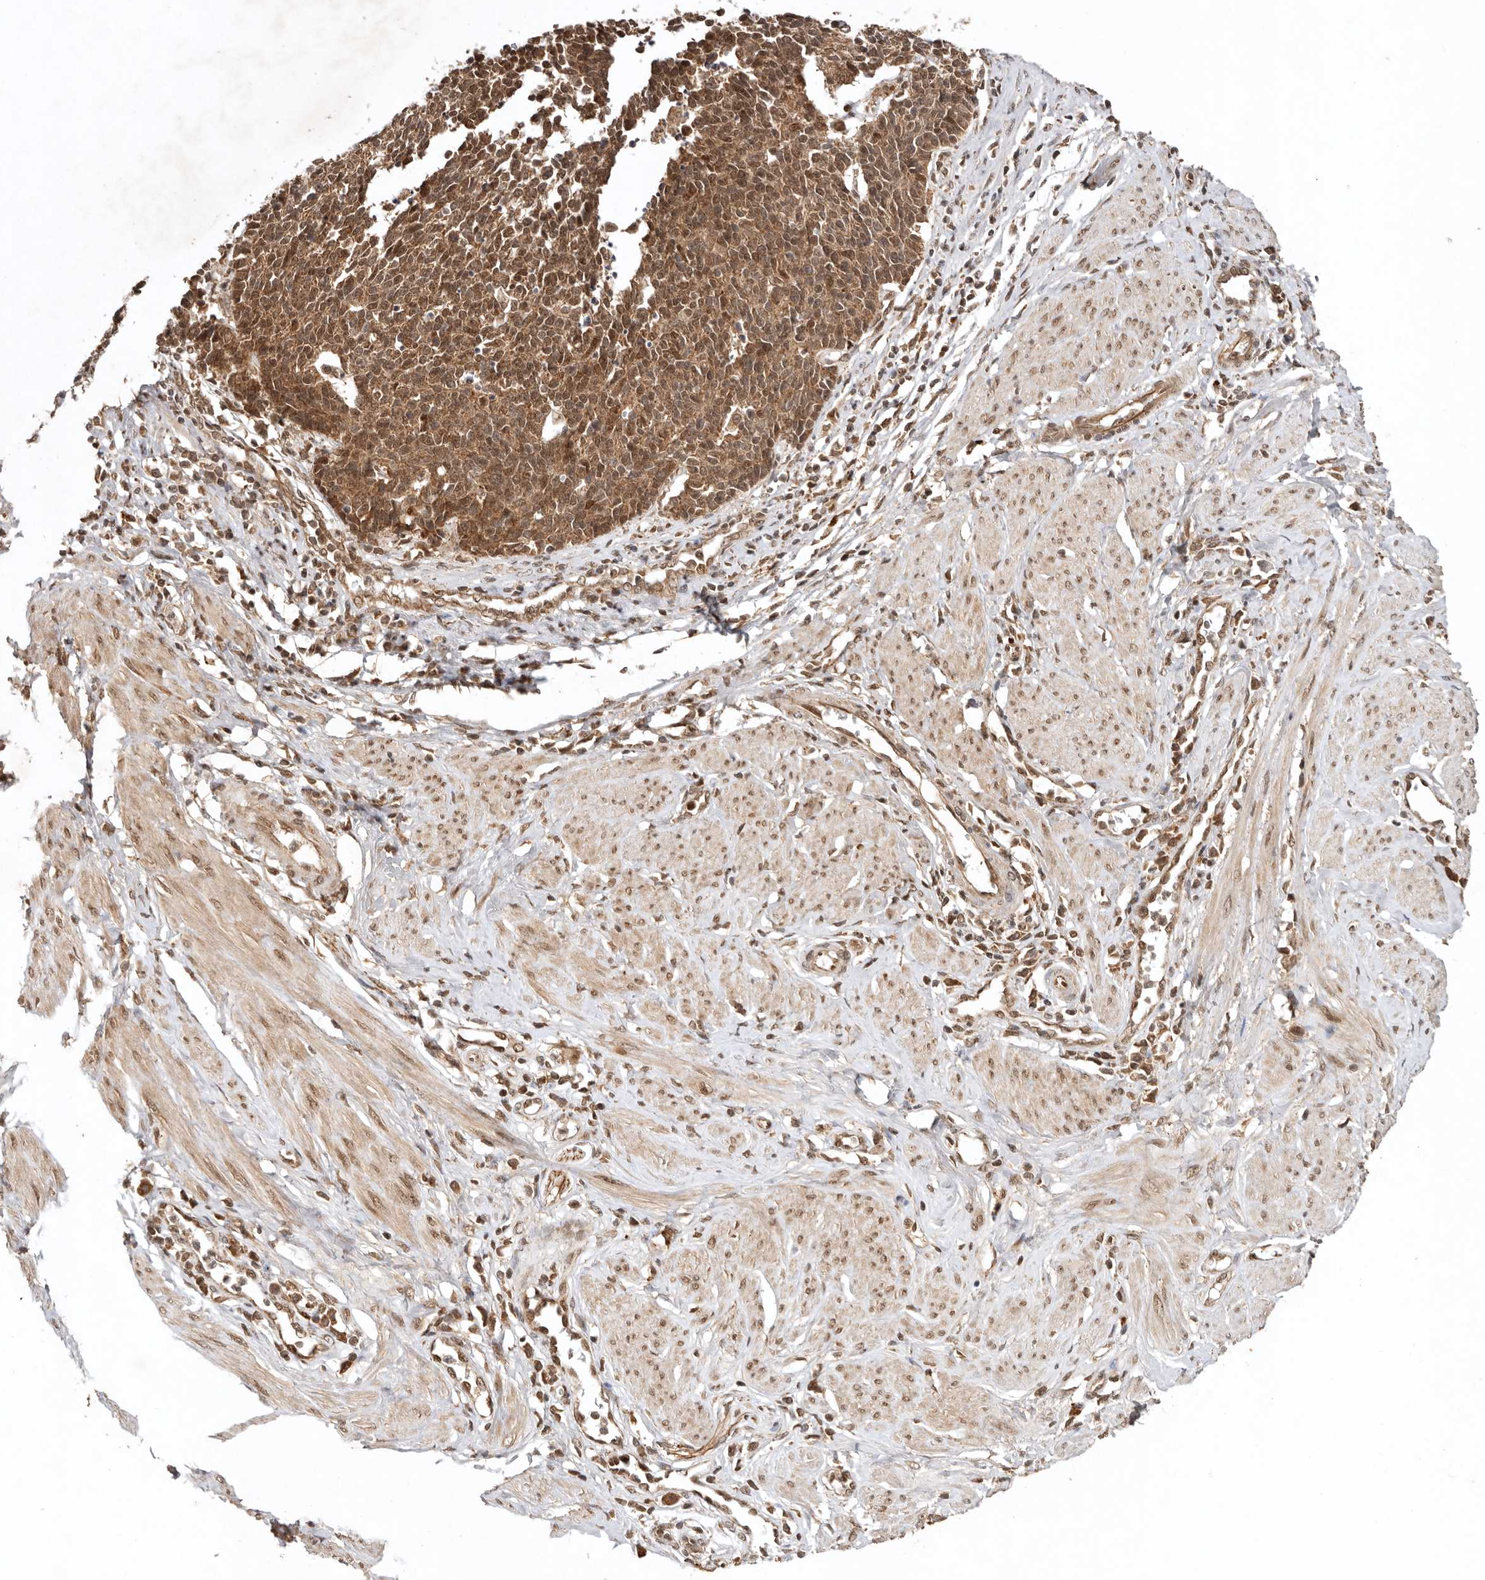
{"staining": {"intensity": "moderate", "quantity": ">75%", "location": "cytoplasmic/membranous,nuclear"}, "tissue": "cervical cancer", "cell_type": "Tumor cells", "image_type": "cancer", "snomed": [{"axis": "morphology", "description": "Normal tissue, NOS"}, {"axis": "morphology", "description": "Squamous cell carcinoma, NOS"}, {"axis": "topography", "description": "Cervix"}], "caption": "Moderate cytoplasmic/membranous and nuclear staining for a protein is seen in about >75% of tumor cells of cervical squamous cell carcinoma using IHC.", "gene": "TARS2", "patient": {"sex": "female", "age": 35}}